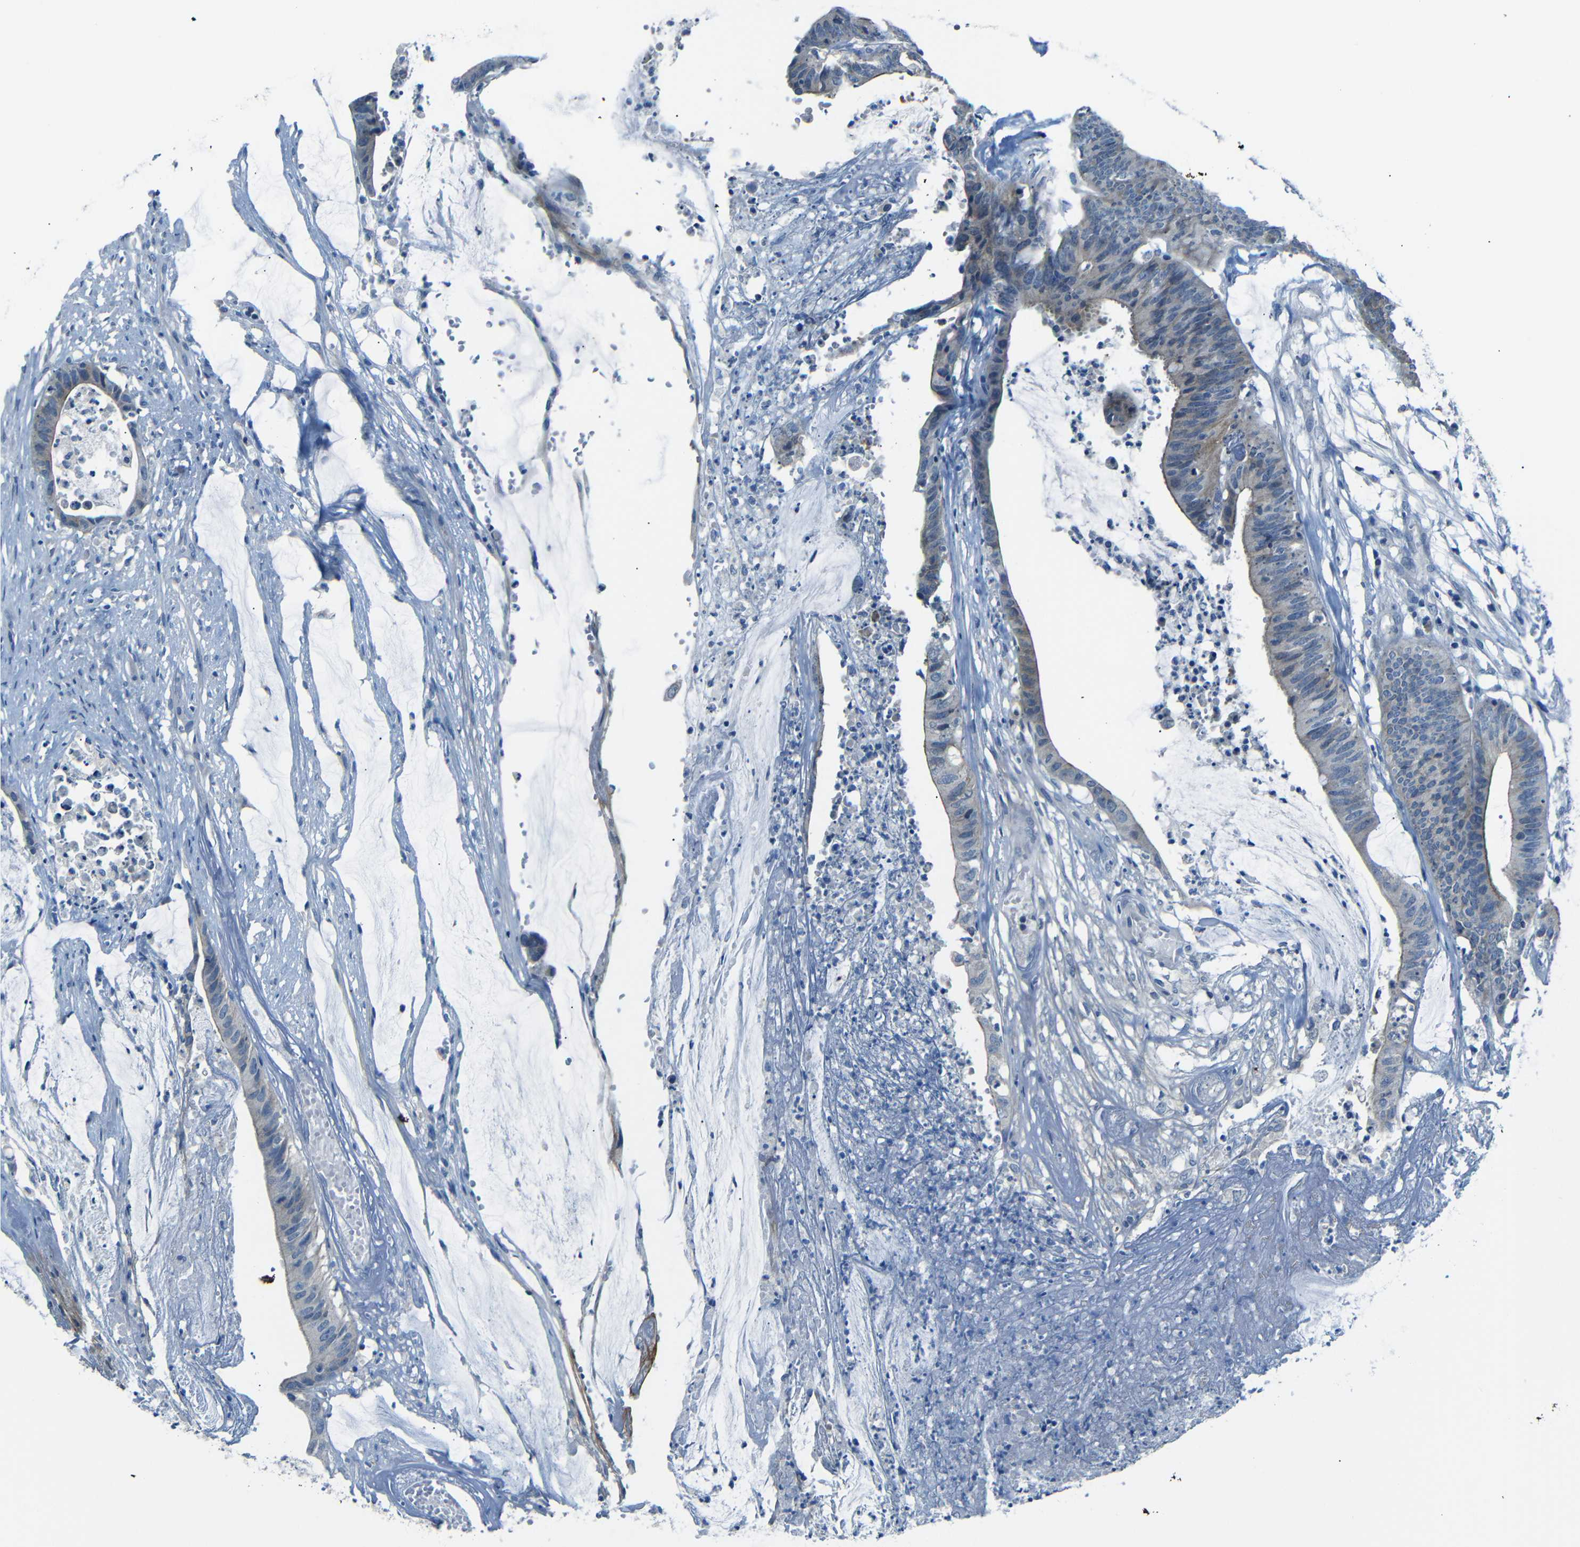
{"staining": {"intensity": "moderate", "quantity": "25%-75%", "location": "cytoplasmic/membranous"}, "tissue": "colorectal cancer", "cell_type": "Tumor cells", "image_type": "cancer", "snomed": [{"axis": "morphology", "description": "Adenocarcinoma, NOS"}, {"axis": "topography", "description": "Rectum"}], "caption": "Protein staining by immunohistochemistry displays moderate cytoplasmic/membranous staining in about 25%-75% of tumor cells in adenocarcinoma (colorectal).", "gene": "ANK3", "patient": {"sex": "female", "age": 66}}